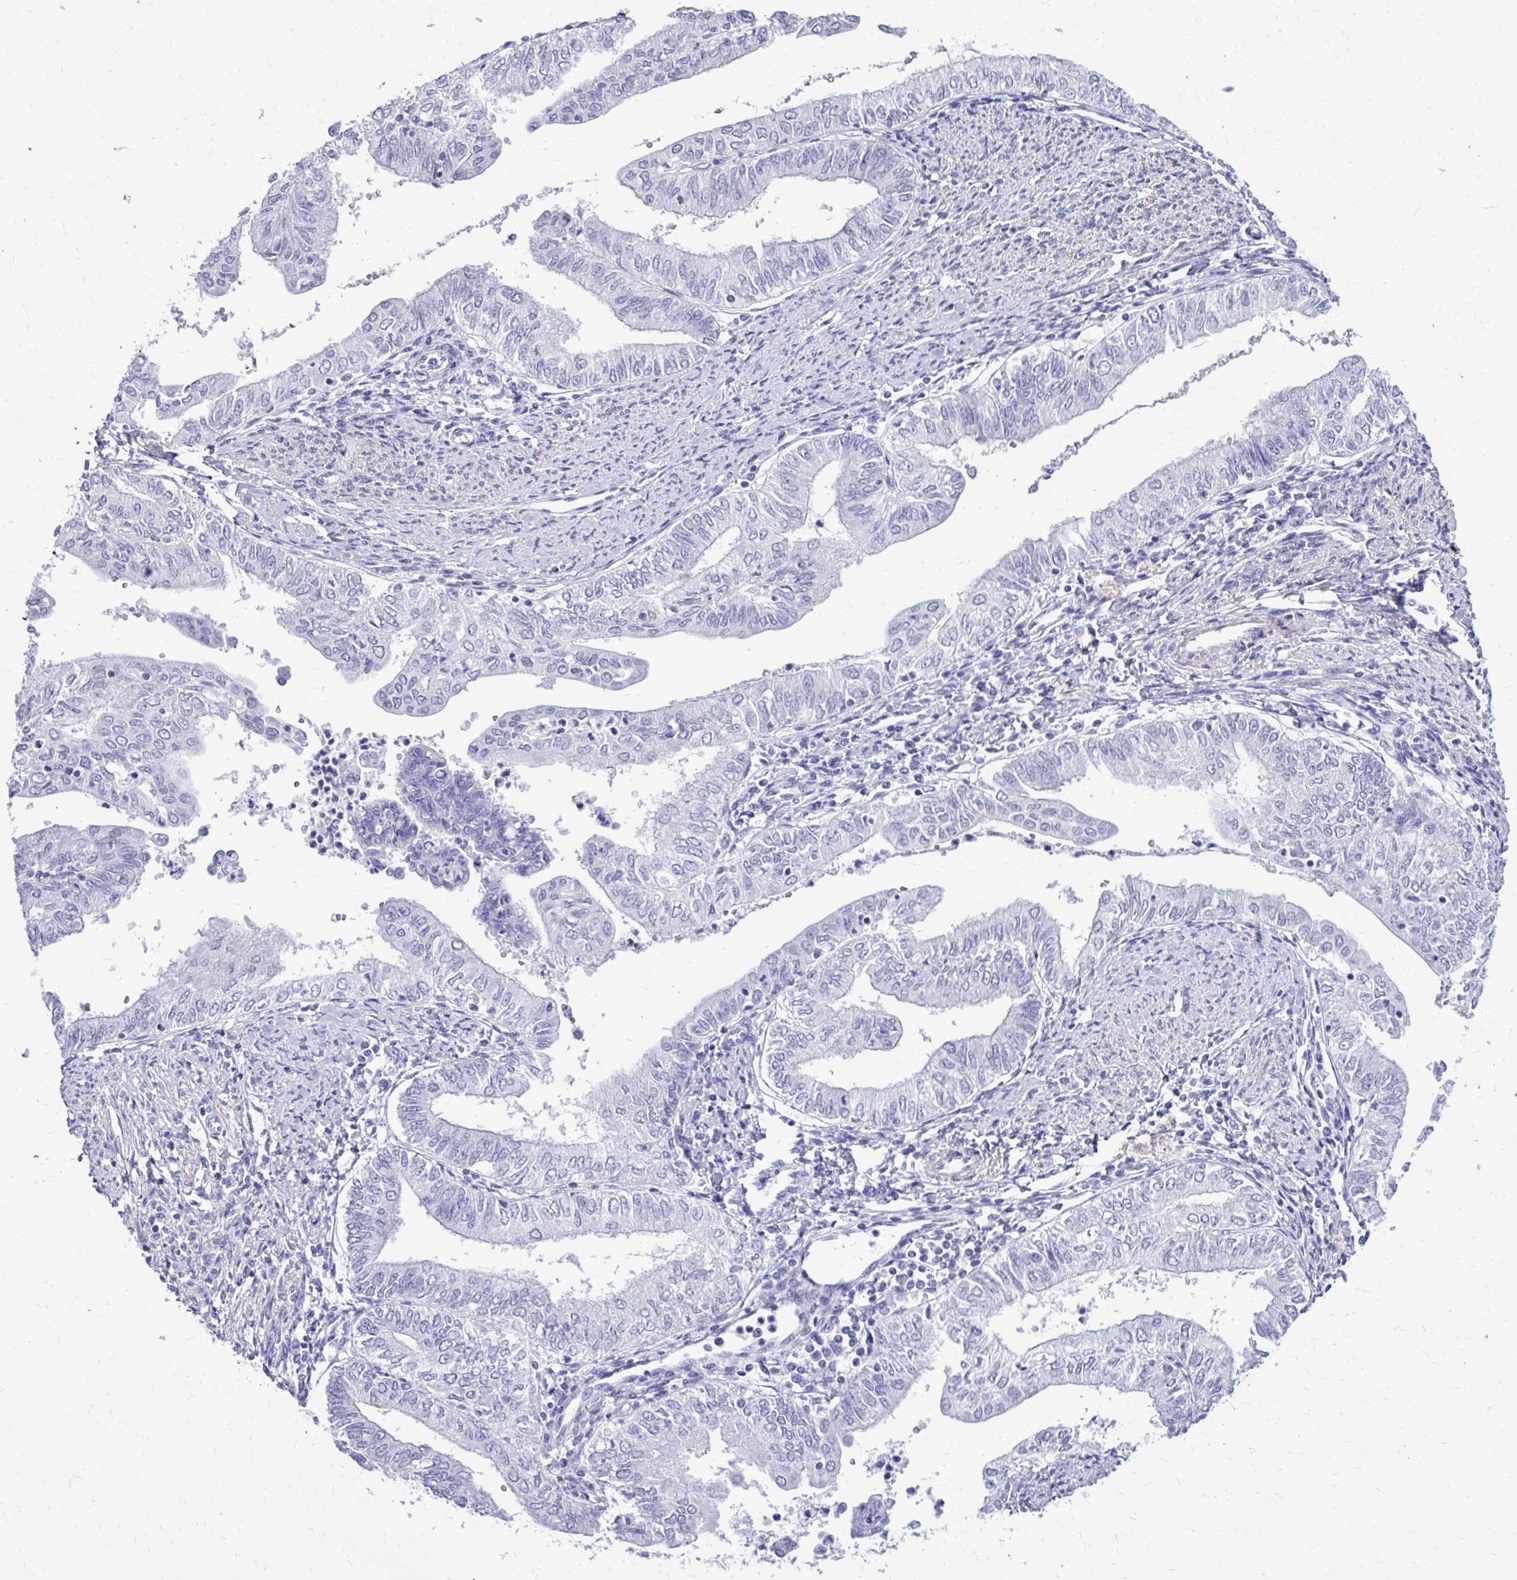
{"staining": {"intensity": "negative", "quantity": "none", "location": "none"}, "tissue": "endometrial cancer", "cell_type": "Tumor cells", "image_type": "cancer", "snomed": [{"axis": "morphology", "description": "Adenocarcinoma, NOS"}, {"axis": "topography", "description": "Endometrium"}], "caption": "The photomicrograph displays no staining of tumor cells in adenocarcinoma (endometrial).", "gene": "RASL11B", "patient": {"sex": "female", "age": 66}}